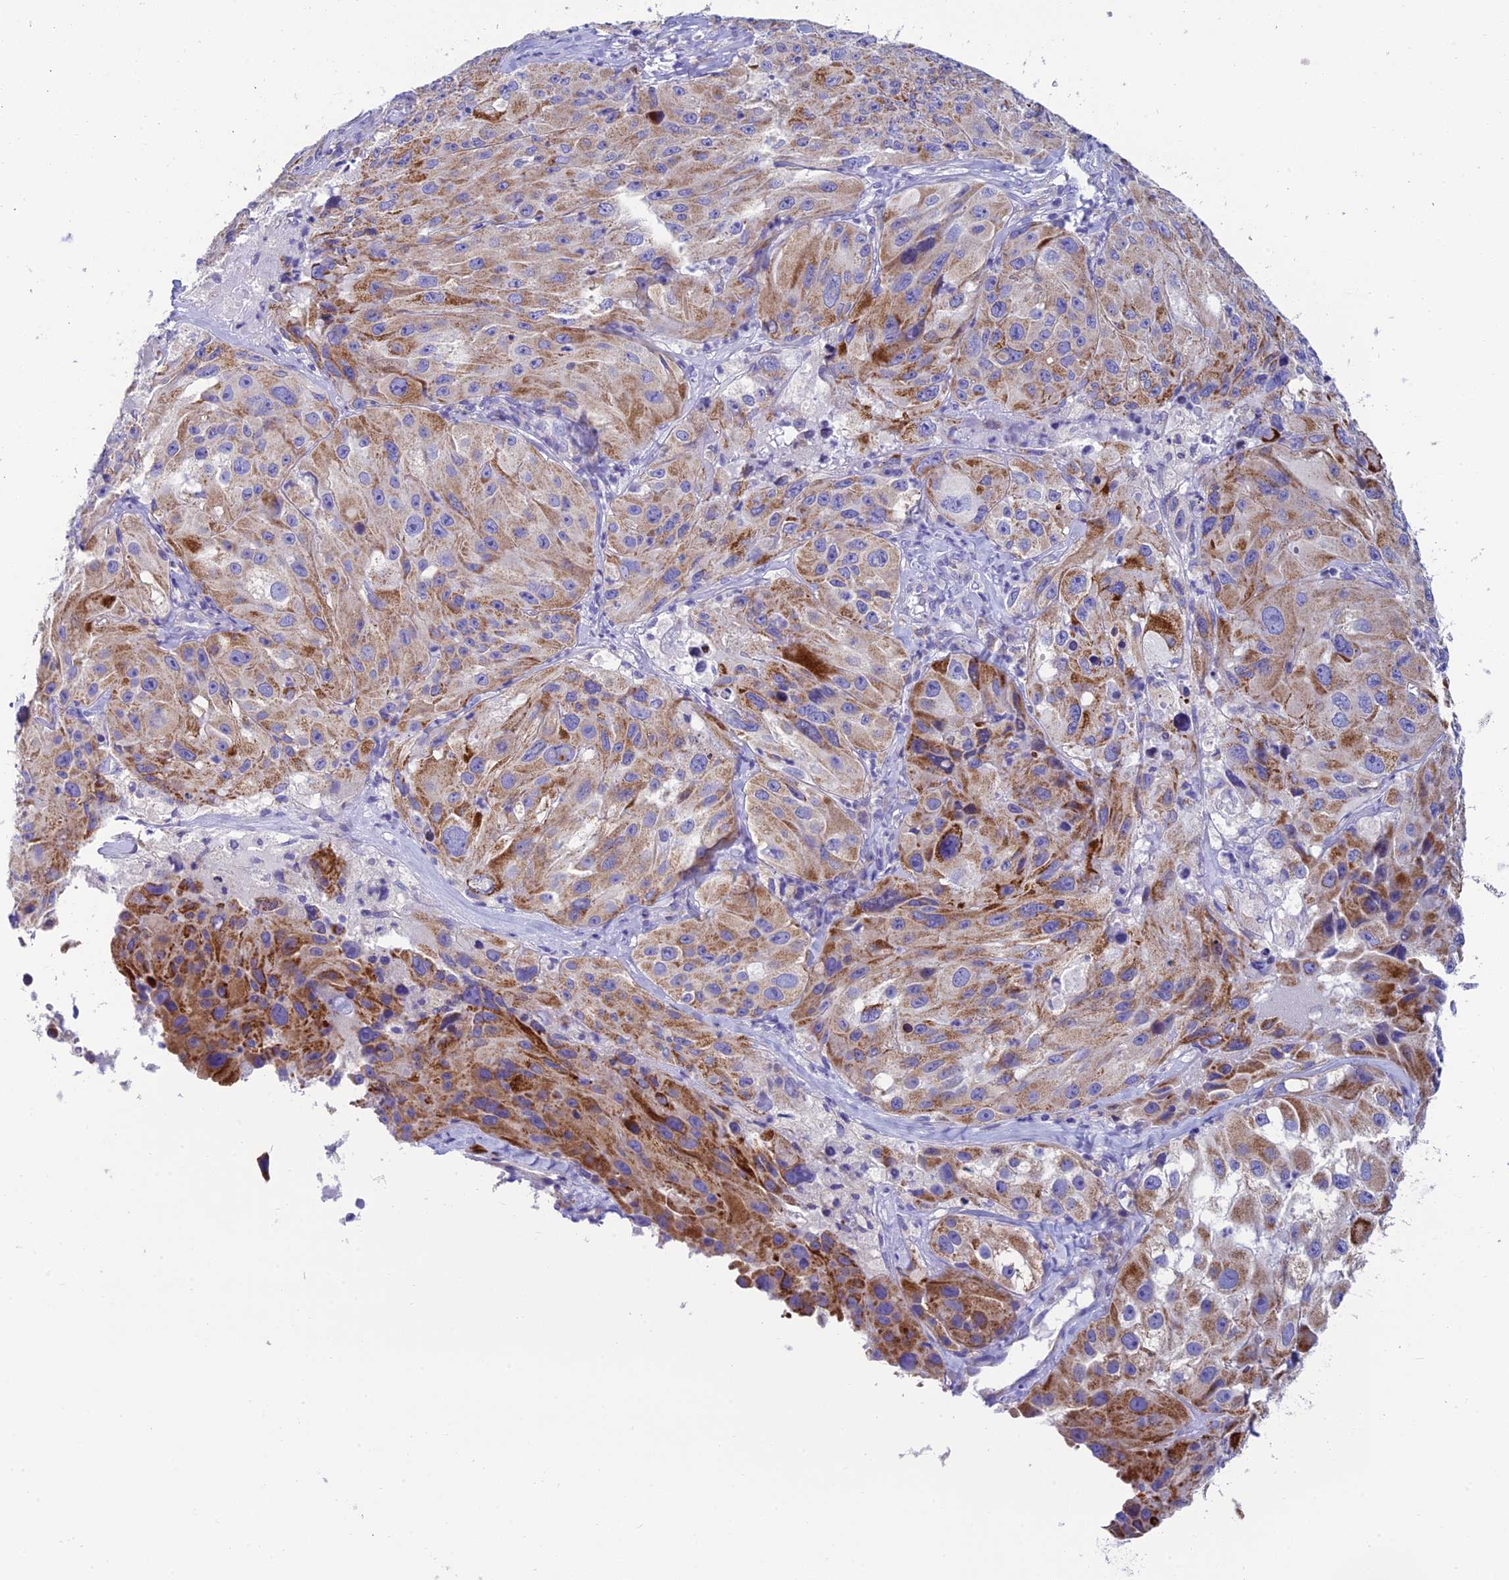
{"staining": {"intensity": "moderate", "quantity": "25%-75%", "location": "cytoplasmic/membranous"}, "tissue": "melanoma", "cell_type": "Tumor cells", "image_type": "cancer", "snomed": [{"axis": "morphology", "description": "Malignant melanoma, Metastatic site"}, {"axis": "topography", "description": "Lymph node"}], "caption": "A photomicrograph of melanoma stained for a protein exhibits moderate cytoplasmic/membranous brown staining in tumor cells.", "gene": "REEP4", "patient": {"sex": "male", "age": 62}}